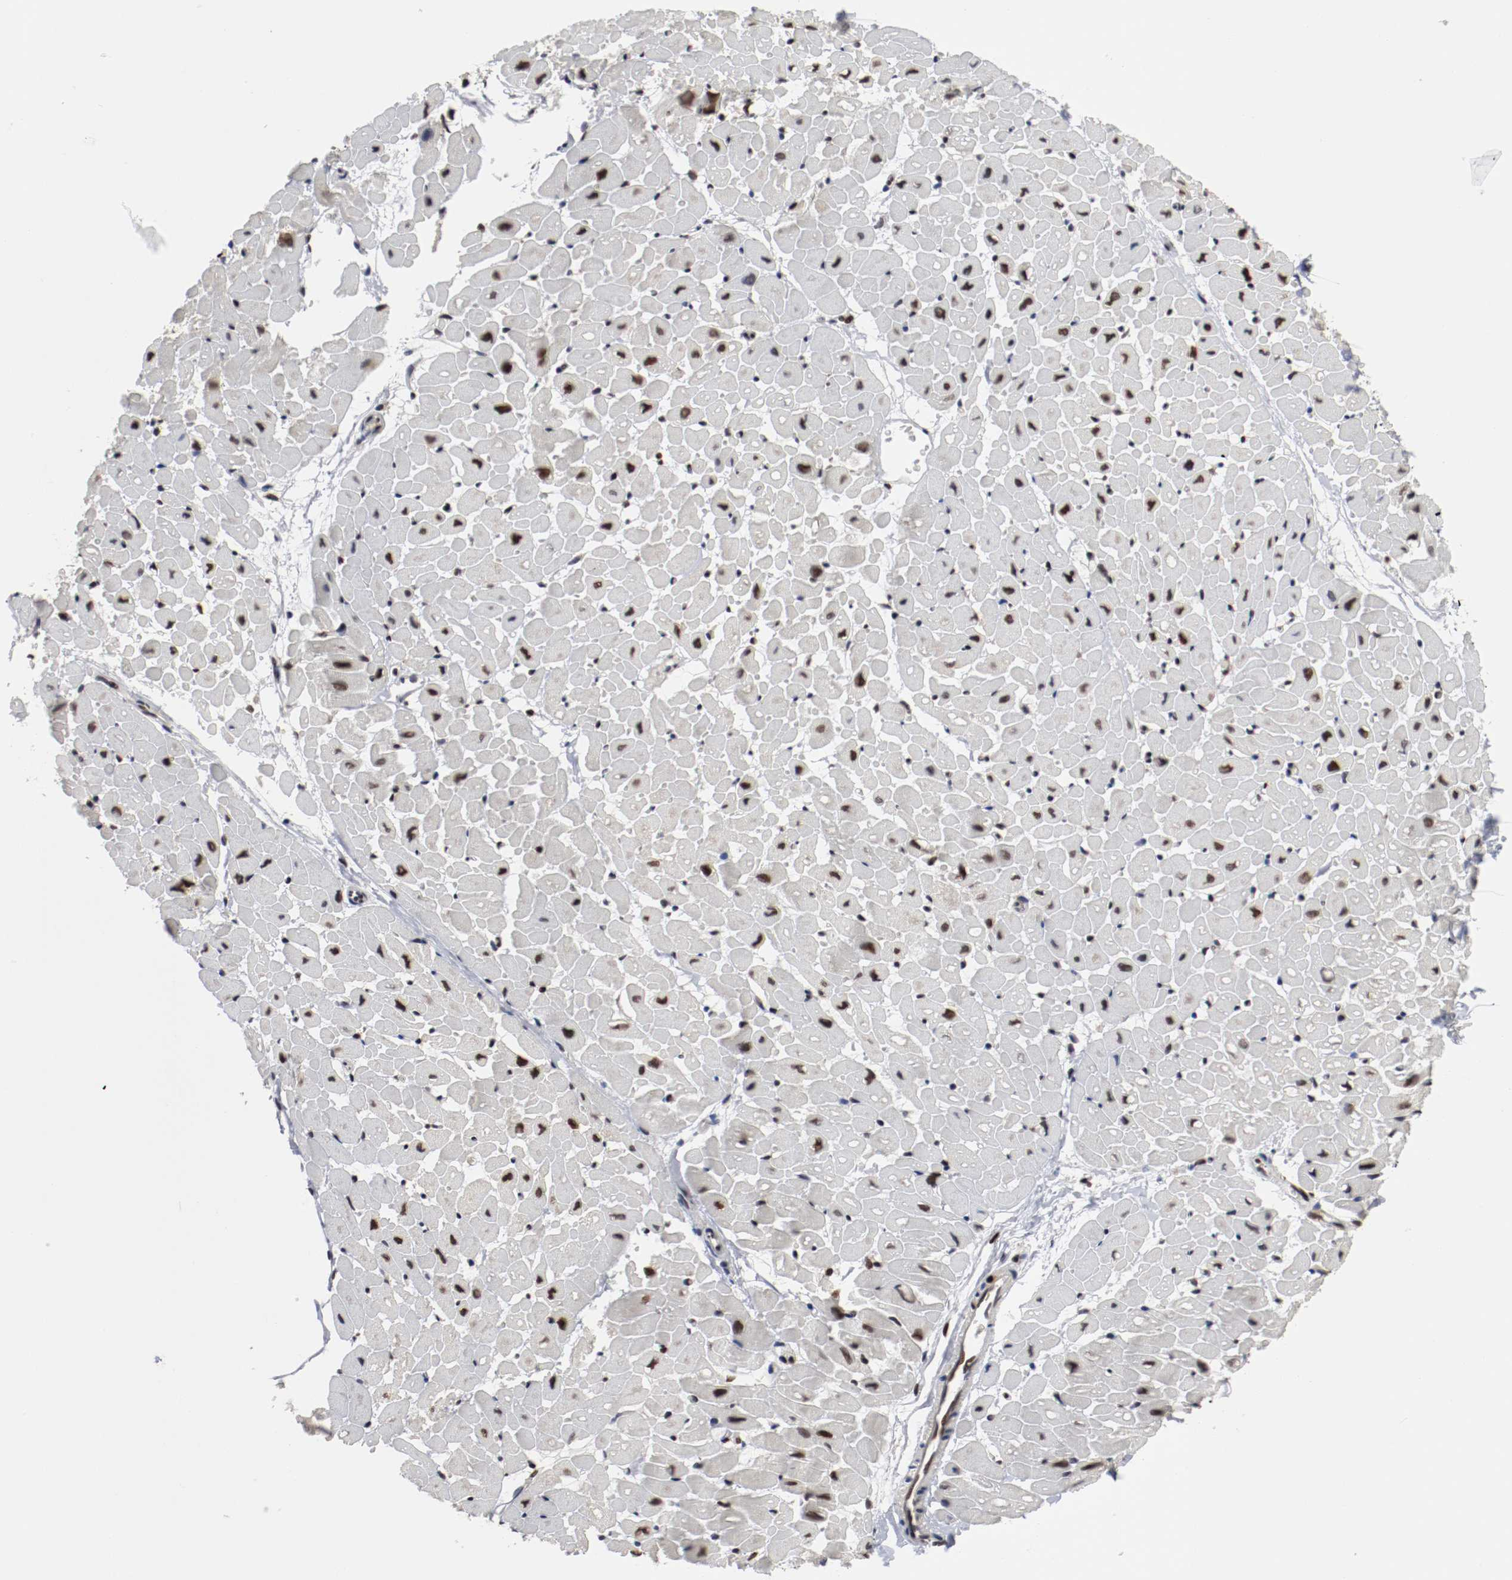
{"staining": {"intensity": "strong", "quantity": ">75%", "location": "nuclear"}, "tissue": "heart muscle", "cell_type": "Cardiomyocytes", "image_type": "normal", "snomed": [{"axis": "morphology", "description": "Normal tissue, NOS"}, {"axis": "topography", "description": "Heart"}], "caption": "Protein expression by immunohistochemistry (IHC) displays strong nuclear staining in approximately >75% of cardiomyocytes in normal heart muscle. (DAB (3,3'-diaminobenzidine) IHC, brown staining for protein, blue staining for nuclei).", "gene": "MEF2D", "patient": {"sex": "male", "age": 45}}